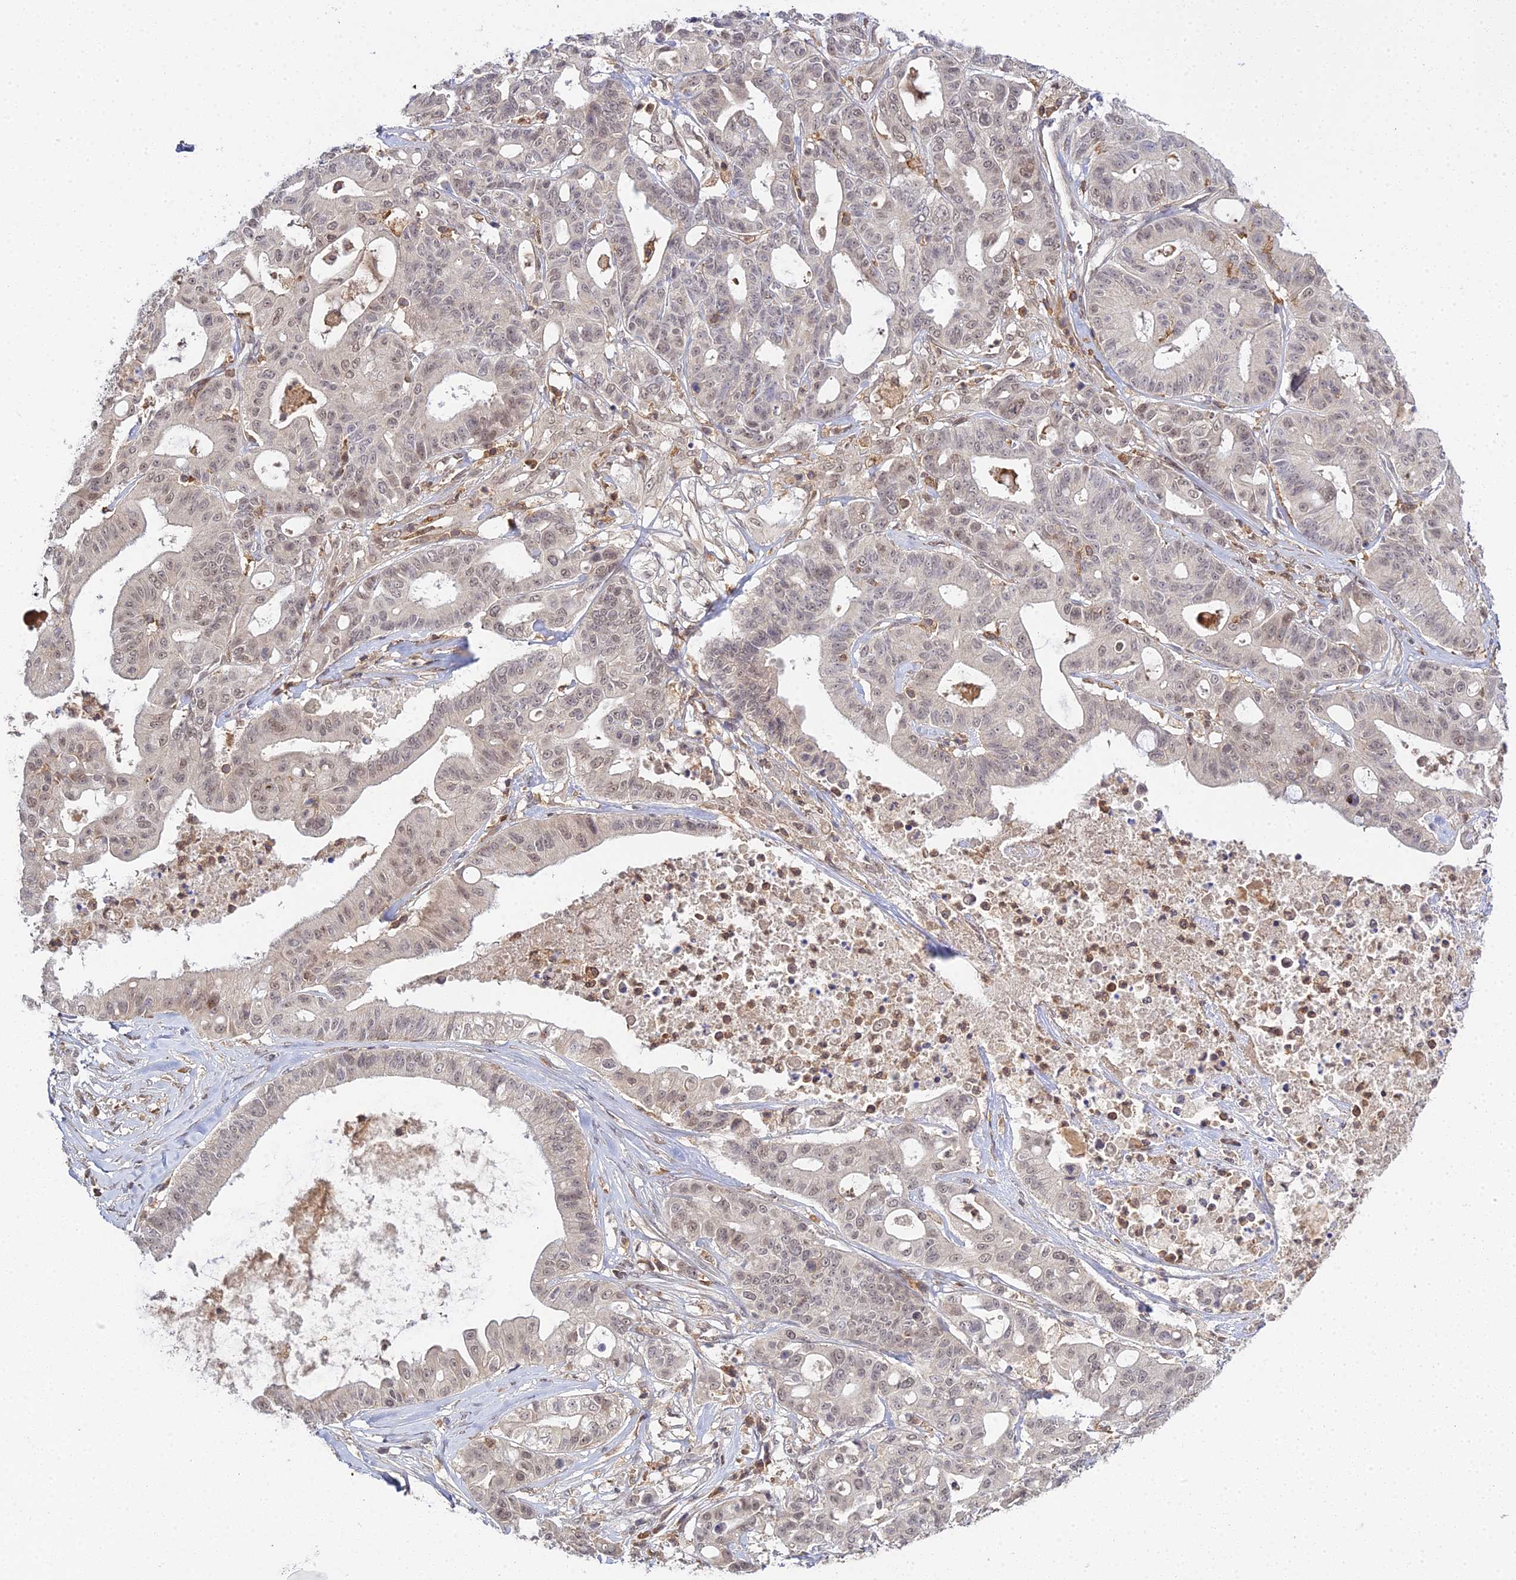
{"staining": {"intensity": "weak", "quantity": ">75%", "location": "nuclear"}, "tissue": "ovarian cancer", "cell_type": "Tumor cells", "image_type": "cancer", "snomed": [{"axis": "morphology", "description": "Cystadenocarcinoma, mucinous, NOS"}, {"axis": "topography", "description": "Ovary"}], "caption": "Human ovarian cancer (mucinous cystadenocarcinoma) stained with a brown dye exhibits weak nuclear positive staining in approximately >75% of tumor cells.", "gene": "TPRX1", "patient": {"sex": "female", "age": 70}}